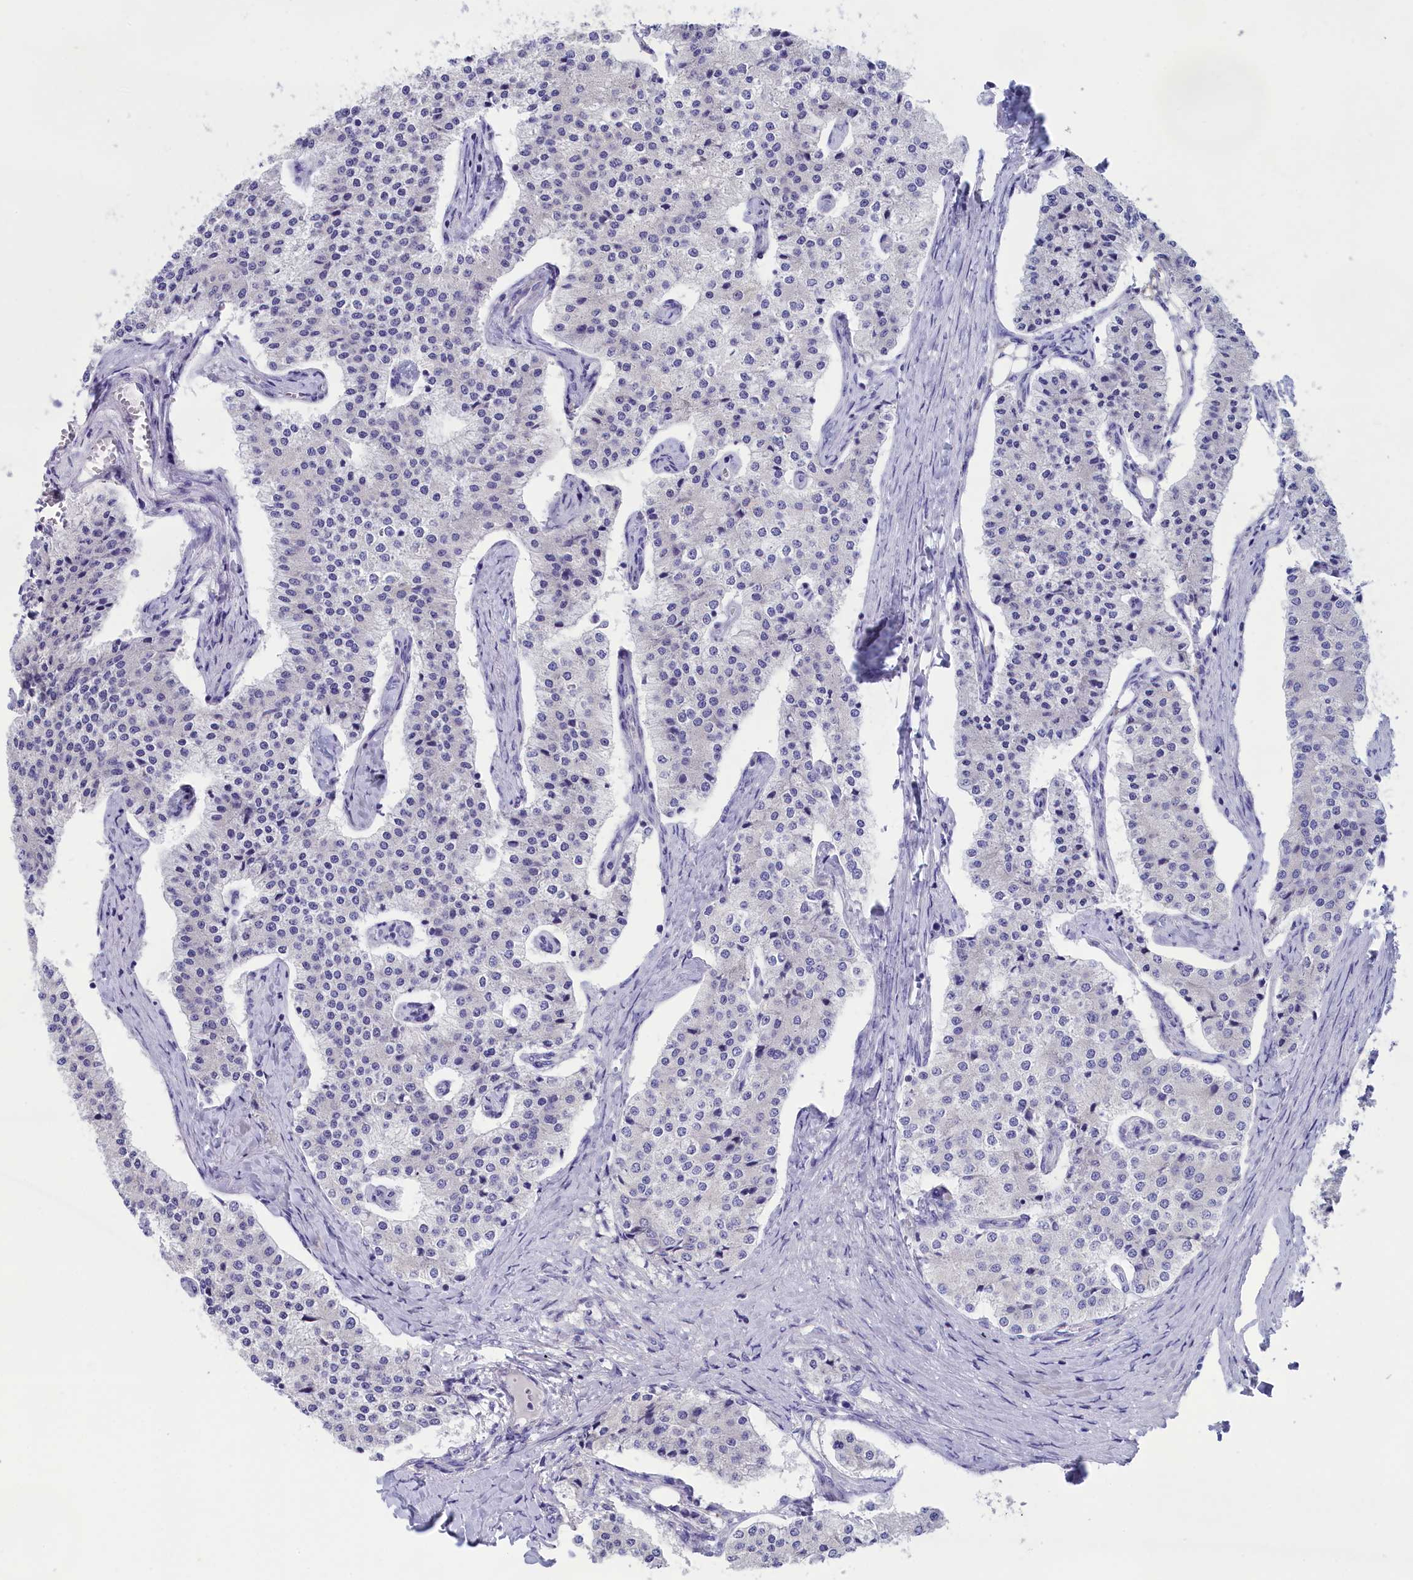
{"staining": {"intensity": "negative", "quantity": "none", "location": "none"}, "tissue": "carcinoid", "cell_type": "Tumor cells", "image_type": "cancer", "snomed": [{"axis": "morphology", "description": "Carcinoid, malignant, NOS"}, {"axis": "topography", "description": "Colon"}], "caption": "The photomicrograph exhibits no staining of tumor cells in carcinoid. The staining is performed using DAB brown chromogen with nuclei counter-stained in using hematoxylin.", "gene": "PRDM12", "patient": {"sex": "female", "age": 52}}